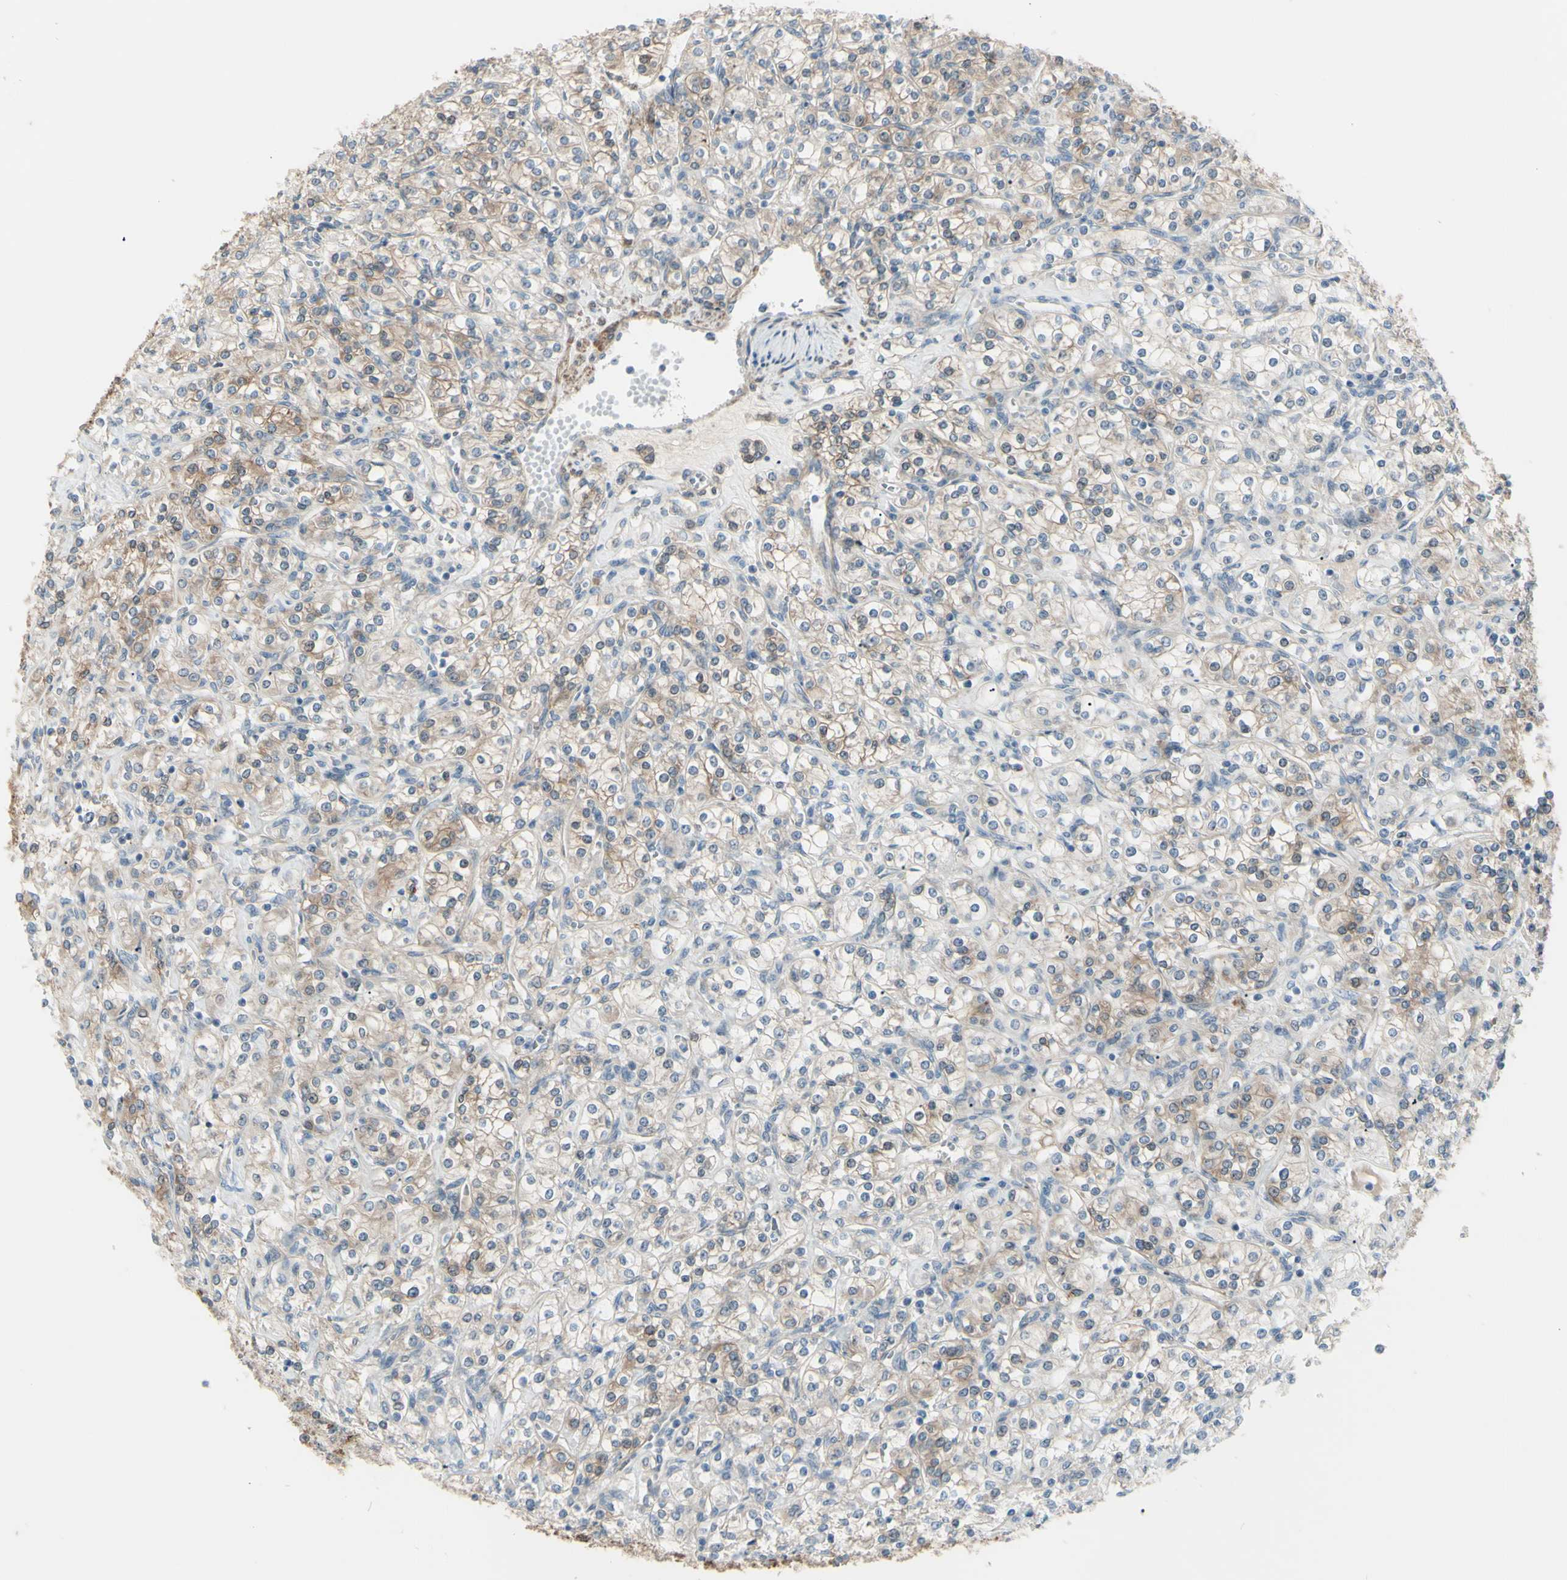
{"staining": {"intensity": "moderate", "quantity": "25%-75%", "location": "cytoplasmic/membranous"}, "tissue": "renal cancer", "cell_type": "Tumor cells", "image_type": "cancer", "snomed": [{"axis": "morphology", "description": "Adenocarcinoma, NOS"}, {"axis": "topography", "description": "Kidney"}], "caption": "Immunohistochemistry staining of adenocarcinoma (renal), which exhibits medium levels of moderate cytoplasmic/membranous expression in about 25%-75% of tumor cells indicating moderate cytoplasmic/membranous protein expression. The staining was performed using DAB (3,3'-diaminobenzidine) (brown) for protein detection and nuclei were counterstained in hematoxylin (blue).", "gene": "LRRK1", "patient": {"sex": "male", "age": 77}}